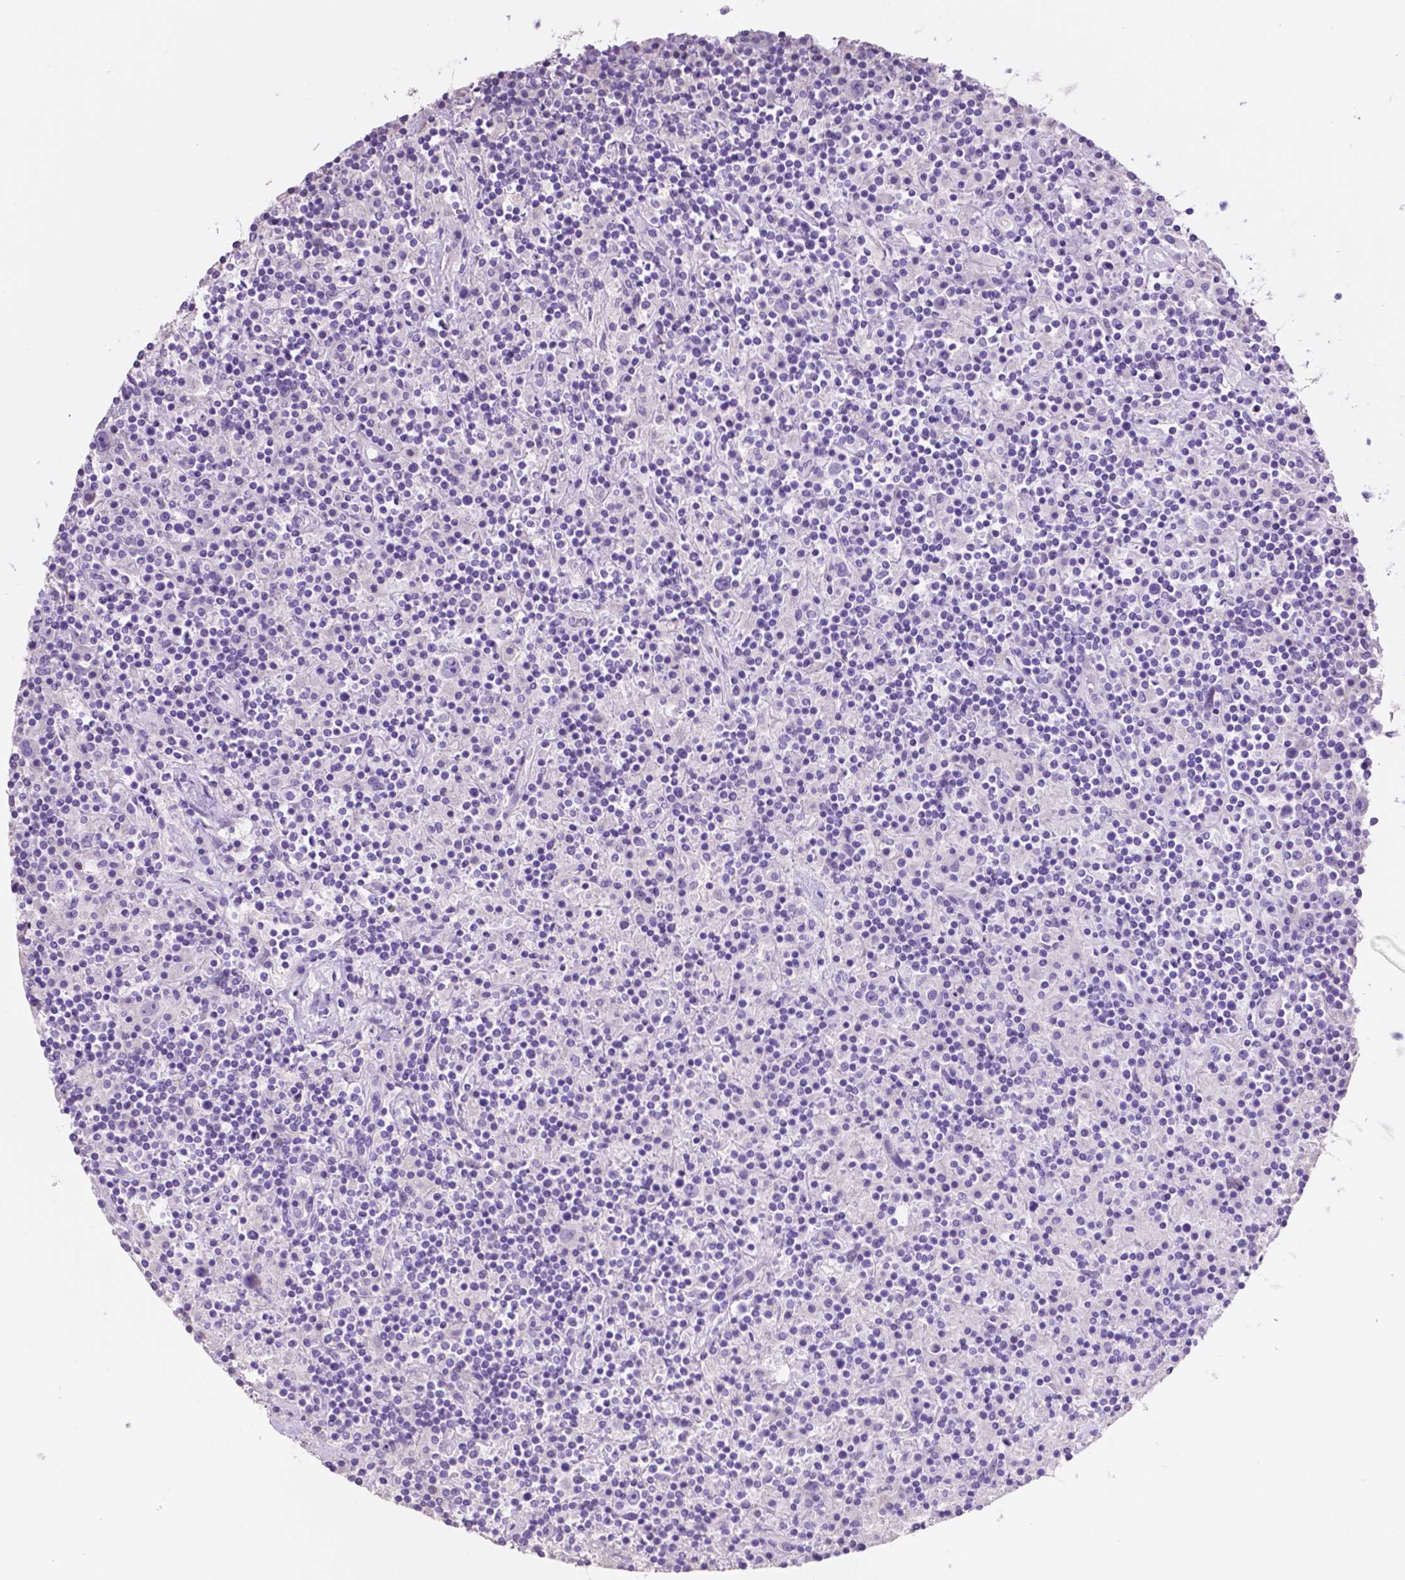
{"staining": {"intensity": "negative", "quantity": "none", "location": "none"}, "tissue": "lymphoma", "cell_type": "Tumor cells", "image_type": "cancer", "snomed": [{"axis": "morphology", "description": "Hodgkin's disease, NOS"}, {"axis": "topography", "description": "Lymph node"}], "caption": "Image shows no significant protein positivity in tumor cells of Hodgkin's disease. (Stains: DAB (3,3'-diaminobenzidine) IHC with hematoxylin counter stain, Microscopy: brightfield microscopy at high magnification).", "gene": "CLDN17", "patient": {"sex": "male", "age": 70}}